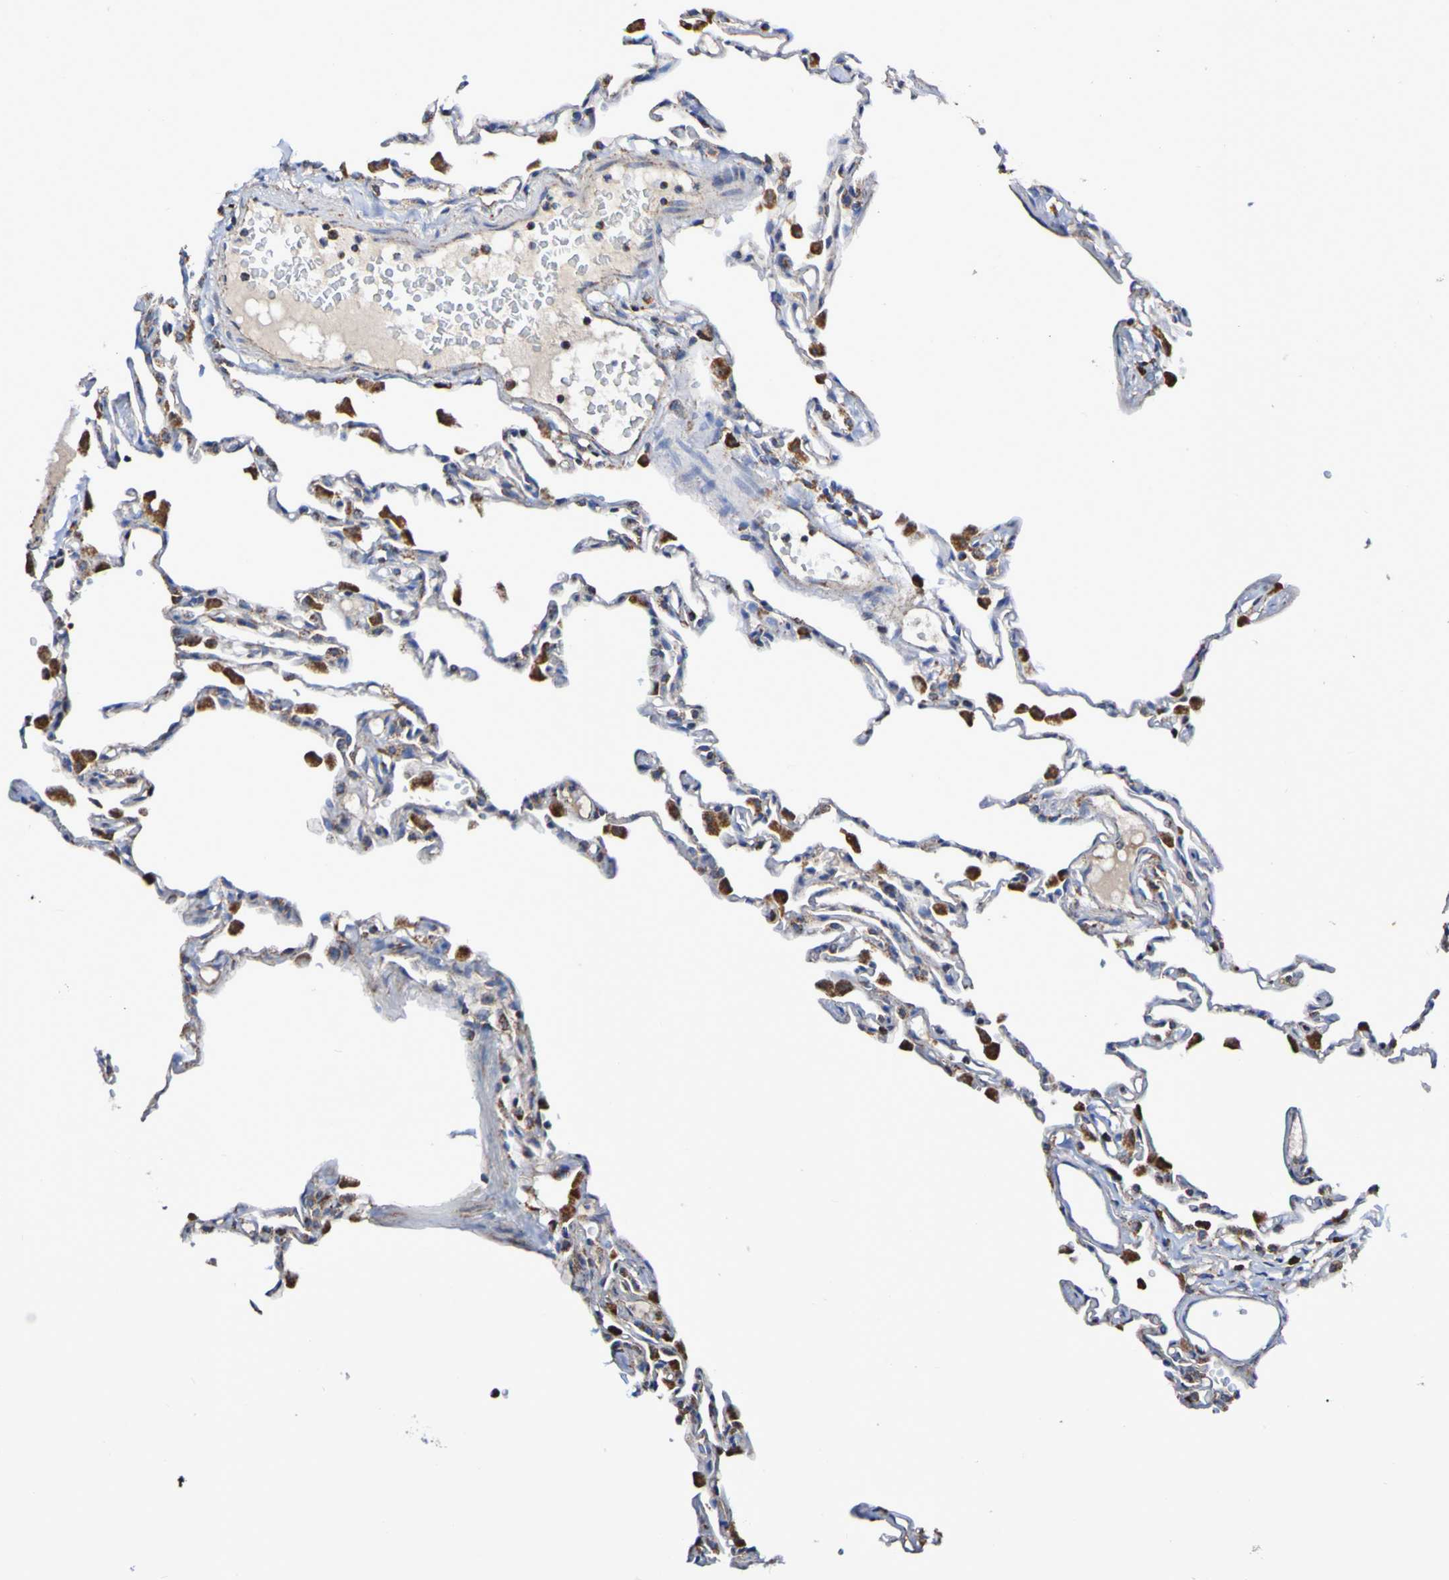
{"staining": {"intensity": "weak", "quantity": "<25%", "location": "cytoplasmic/membranous"}, "tissue": "lung", "cell_type": "Alveolar cells", "image_type": "normal", "snomed": [{"axis": "morphology", "description": "Normal tissue, NOS"}, {"axis": "topography", "description": "Lung"}], "caption": "DAB (3,3'-diaminobenzidine) immunohistochemical staining of unremarkable lung reveals no significant staining in alveolar cells.", "gene": "IL18R1", "patient": {"sex": "female", "age": 49}}